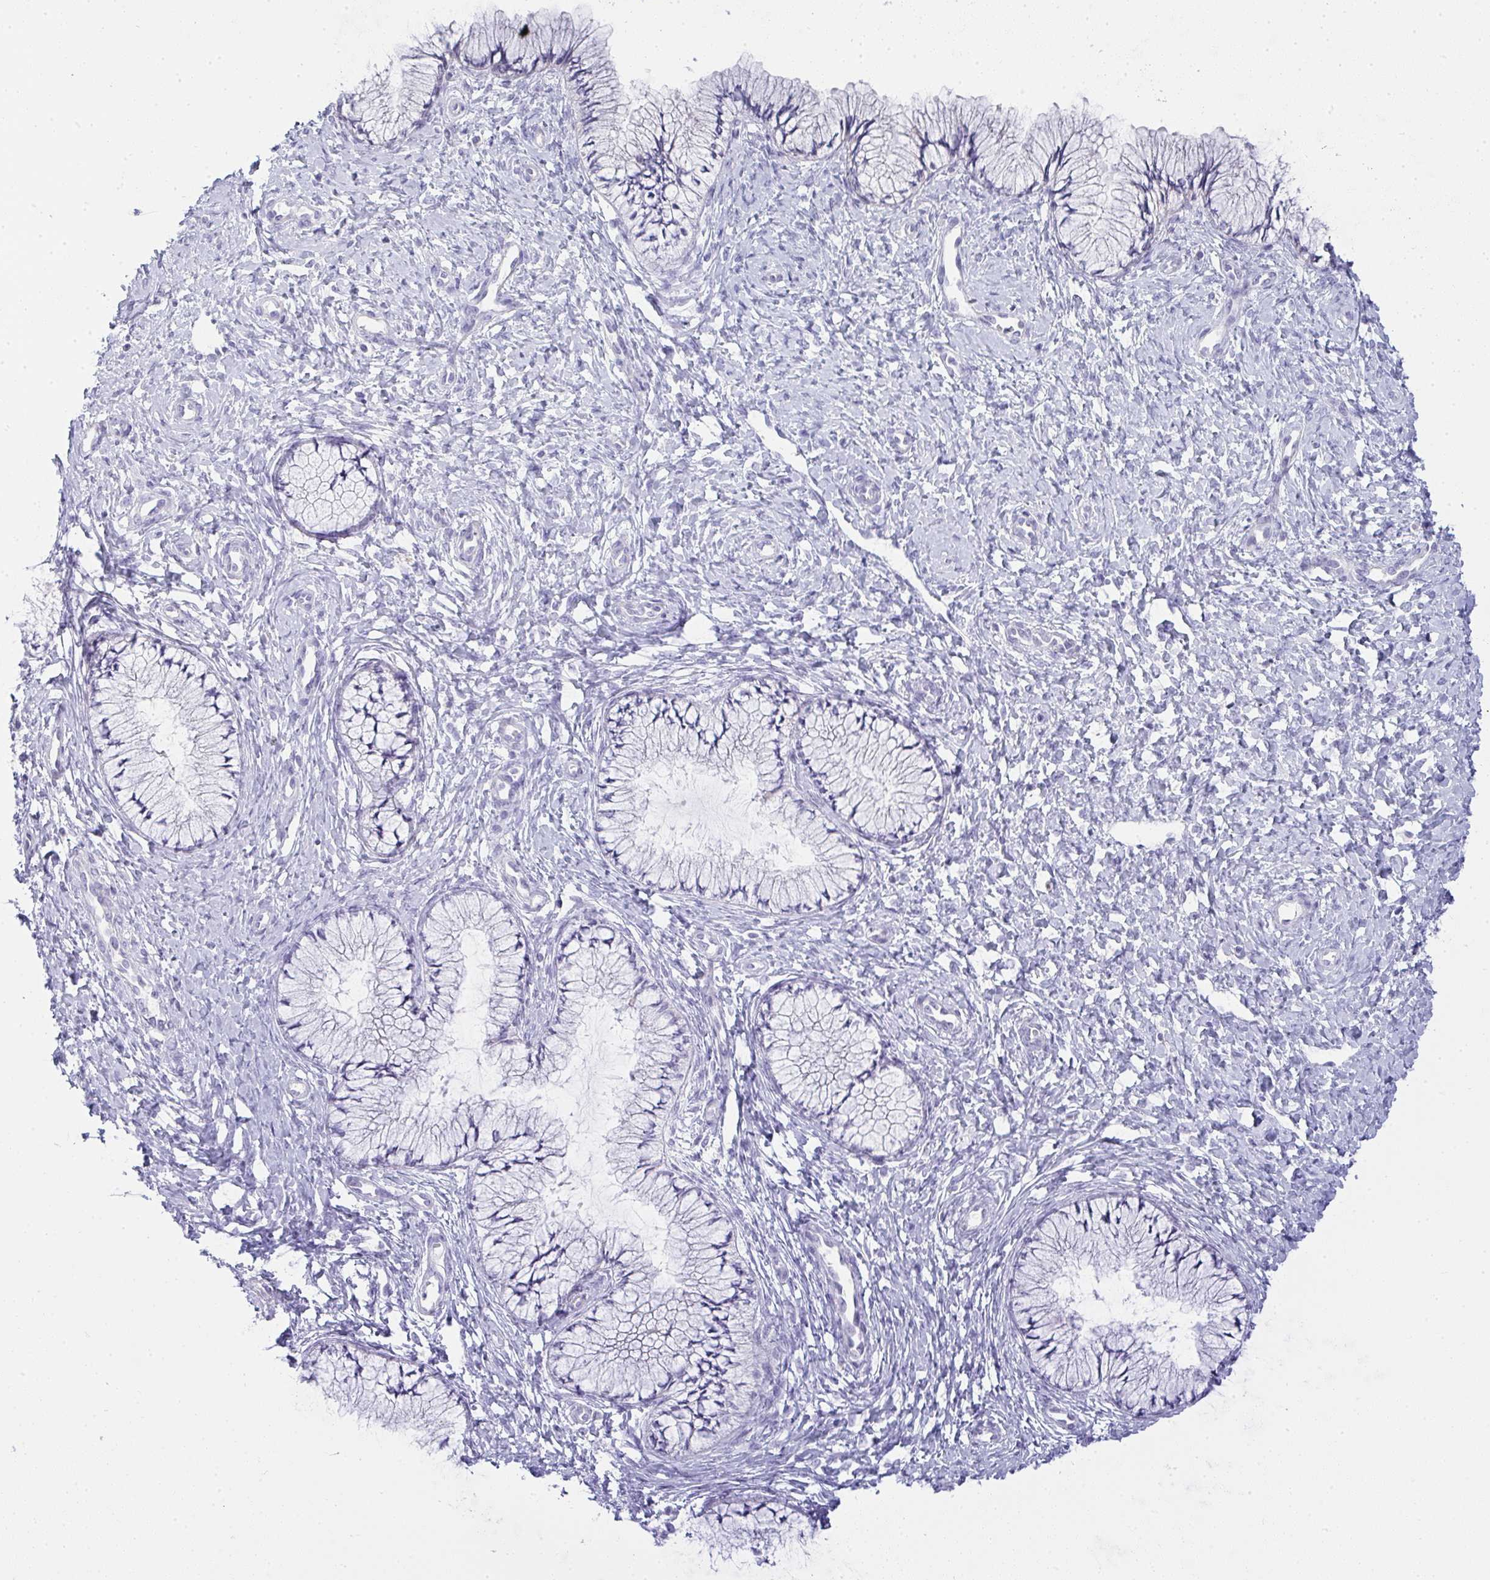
{"staining": {"intensity": "negative", "quantity": "none", "location": "none"}, "tissue": "cervix", "cell_type": "Glandular cells", "image_type": "normal", "snomed": [{"axis": "morphology", "description": "Normal tissue, NOS"}, {"axis": "topography", "description": "Cervix"}], "caption": "A high-resolution photomicrograph shows immunohistochemistry staining of normal cervix, which exhibits no significant positivity in glandular cells.", "gene": "GSDMB", "patient": {"sex": "female", "age": 37}}